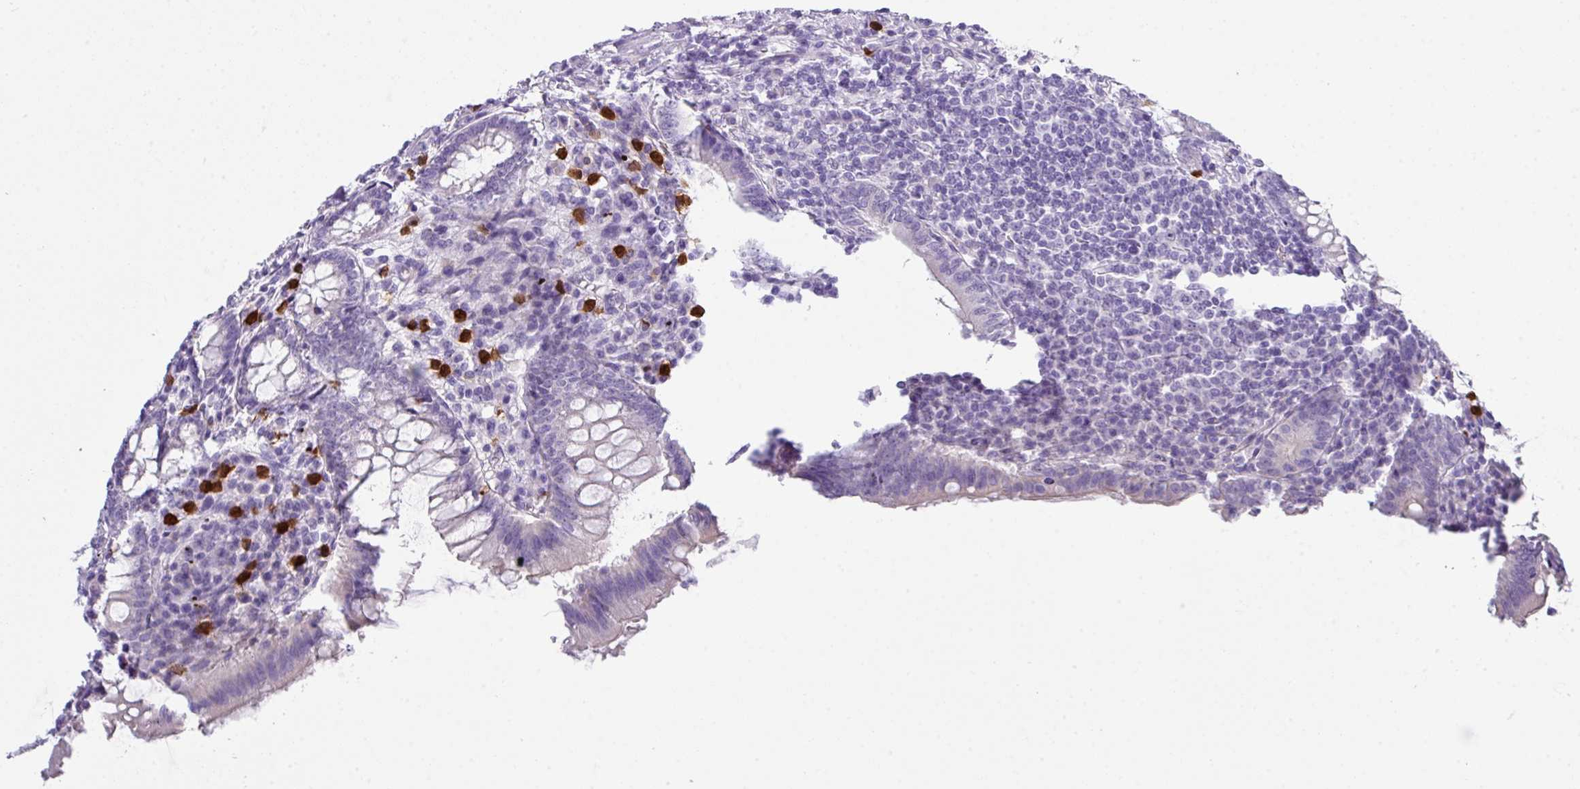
{"staining": {"intensity": "negative", "quantity": "none", "location": "none"}, "tissue": "appendix", "cell_type": "Glandular cells", "image_type": "normal", "snomed": [{"axis": "morphology", "description": "Normal tissue, NOS"}, {"axis": "topography", "description": "Appendix"}], "caption": "The IHC histopathology image has no significant expression in glandular cells of appendix. (DAB IHC, high magnification).", "gene": "MRM2", "patient": {"sex": "male", "age": 83}}